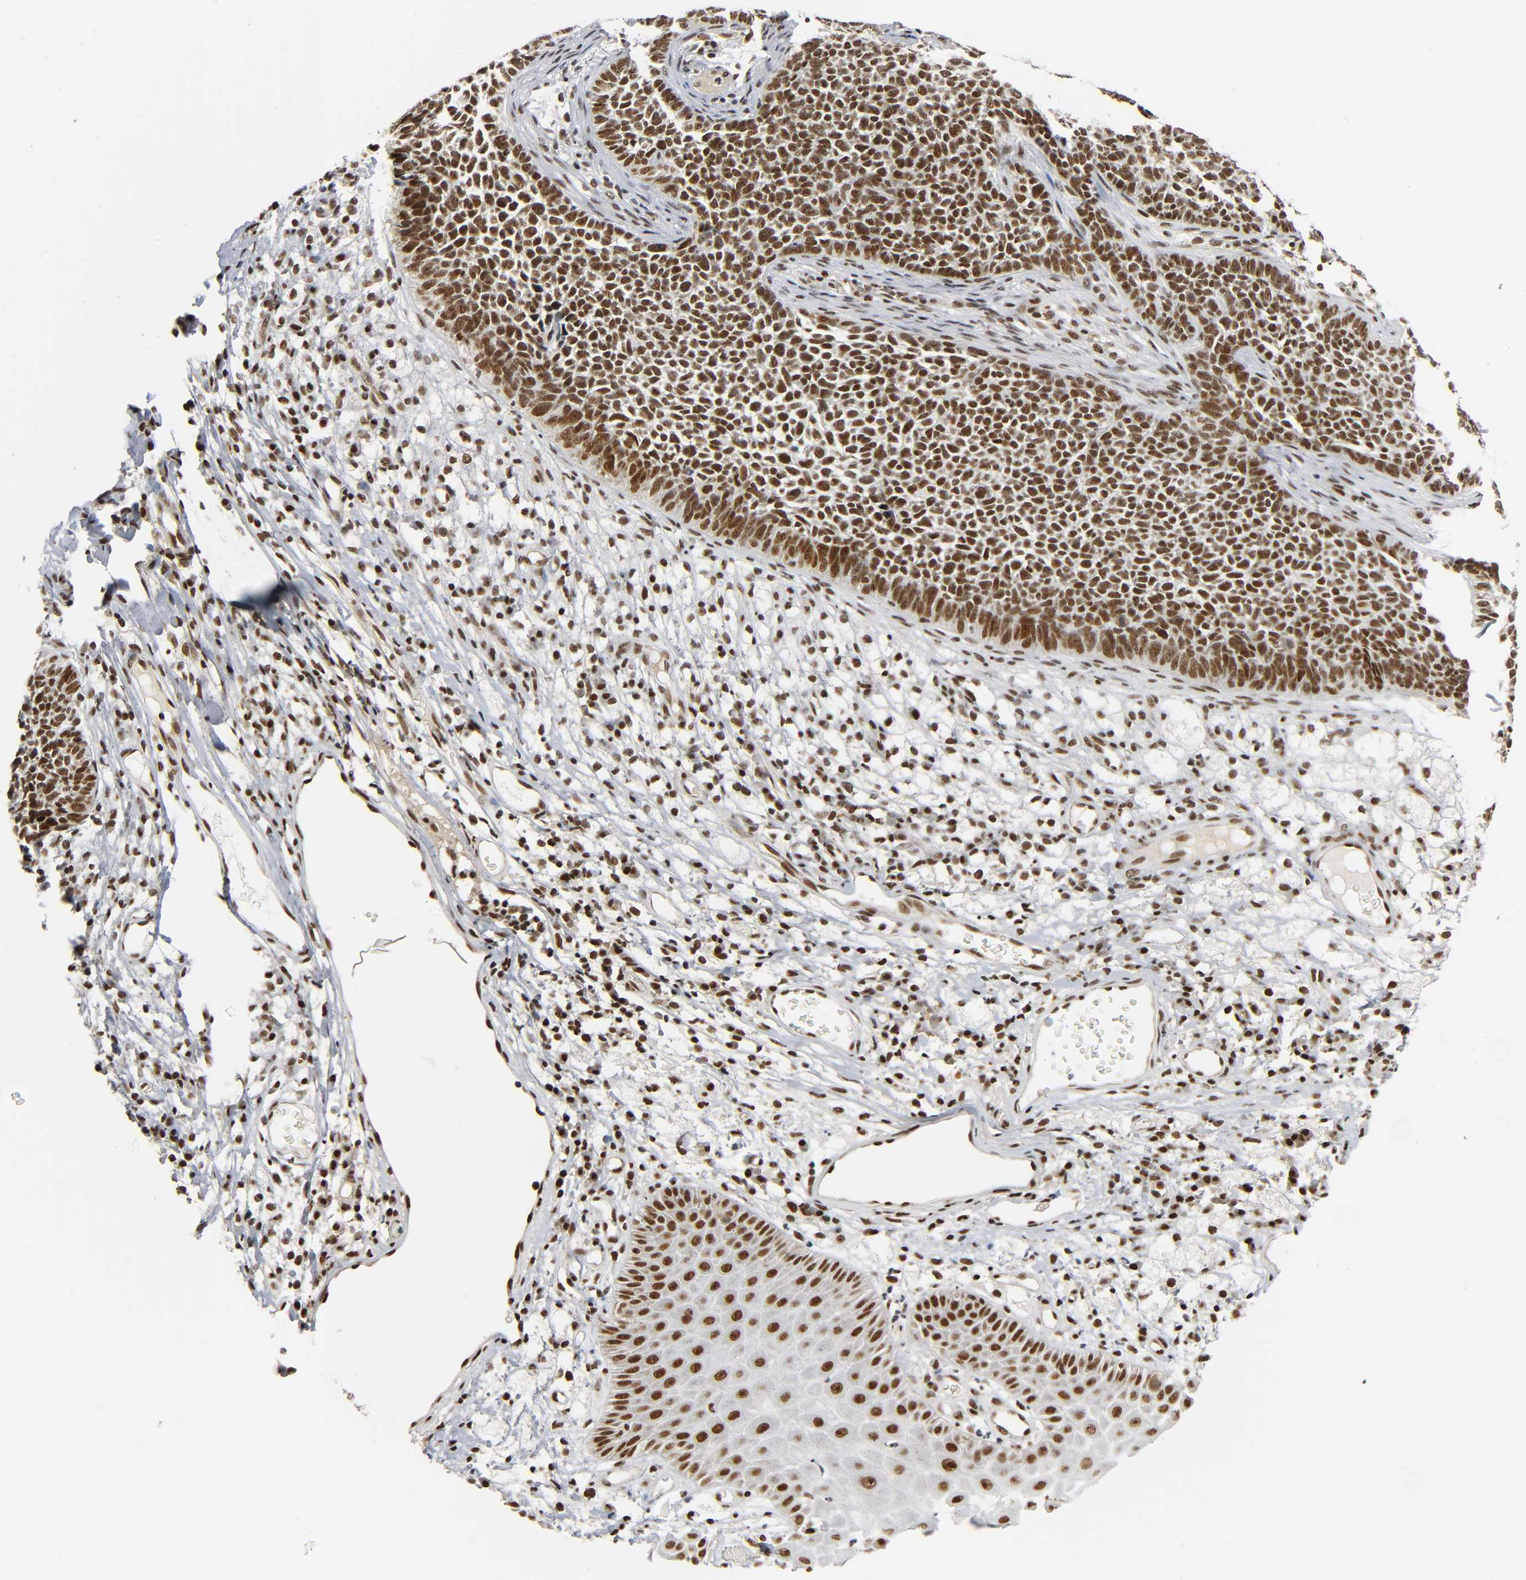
{"staining": {"intensity": "strong", "quantity": ">75%", "location": "nuclear"}, "tissue": "skin cancer", "cell_type": "Tumor cells", "image_type": "cancer", "snomed": [{"axis": "morphology", "description": "Basal cell carcinoma"}, {"axis": "topography", "description": "Skin"}], "caption": "Skin basal cell carcinoma stained with immunohistochemistry (IHC) reveals strong nuclear staining in approximately >75% of tumor cells. (DAB IHC, brown staining for protein, blue staining for nuclei).", "gene": "CDK9", "patient": {"sex": "female", "age": 84}}